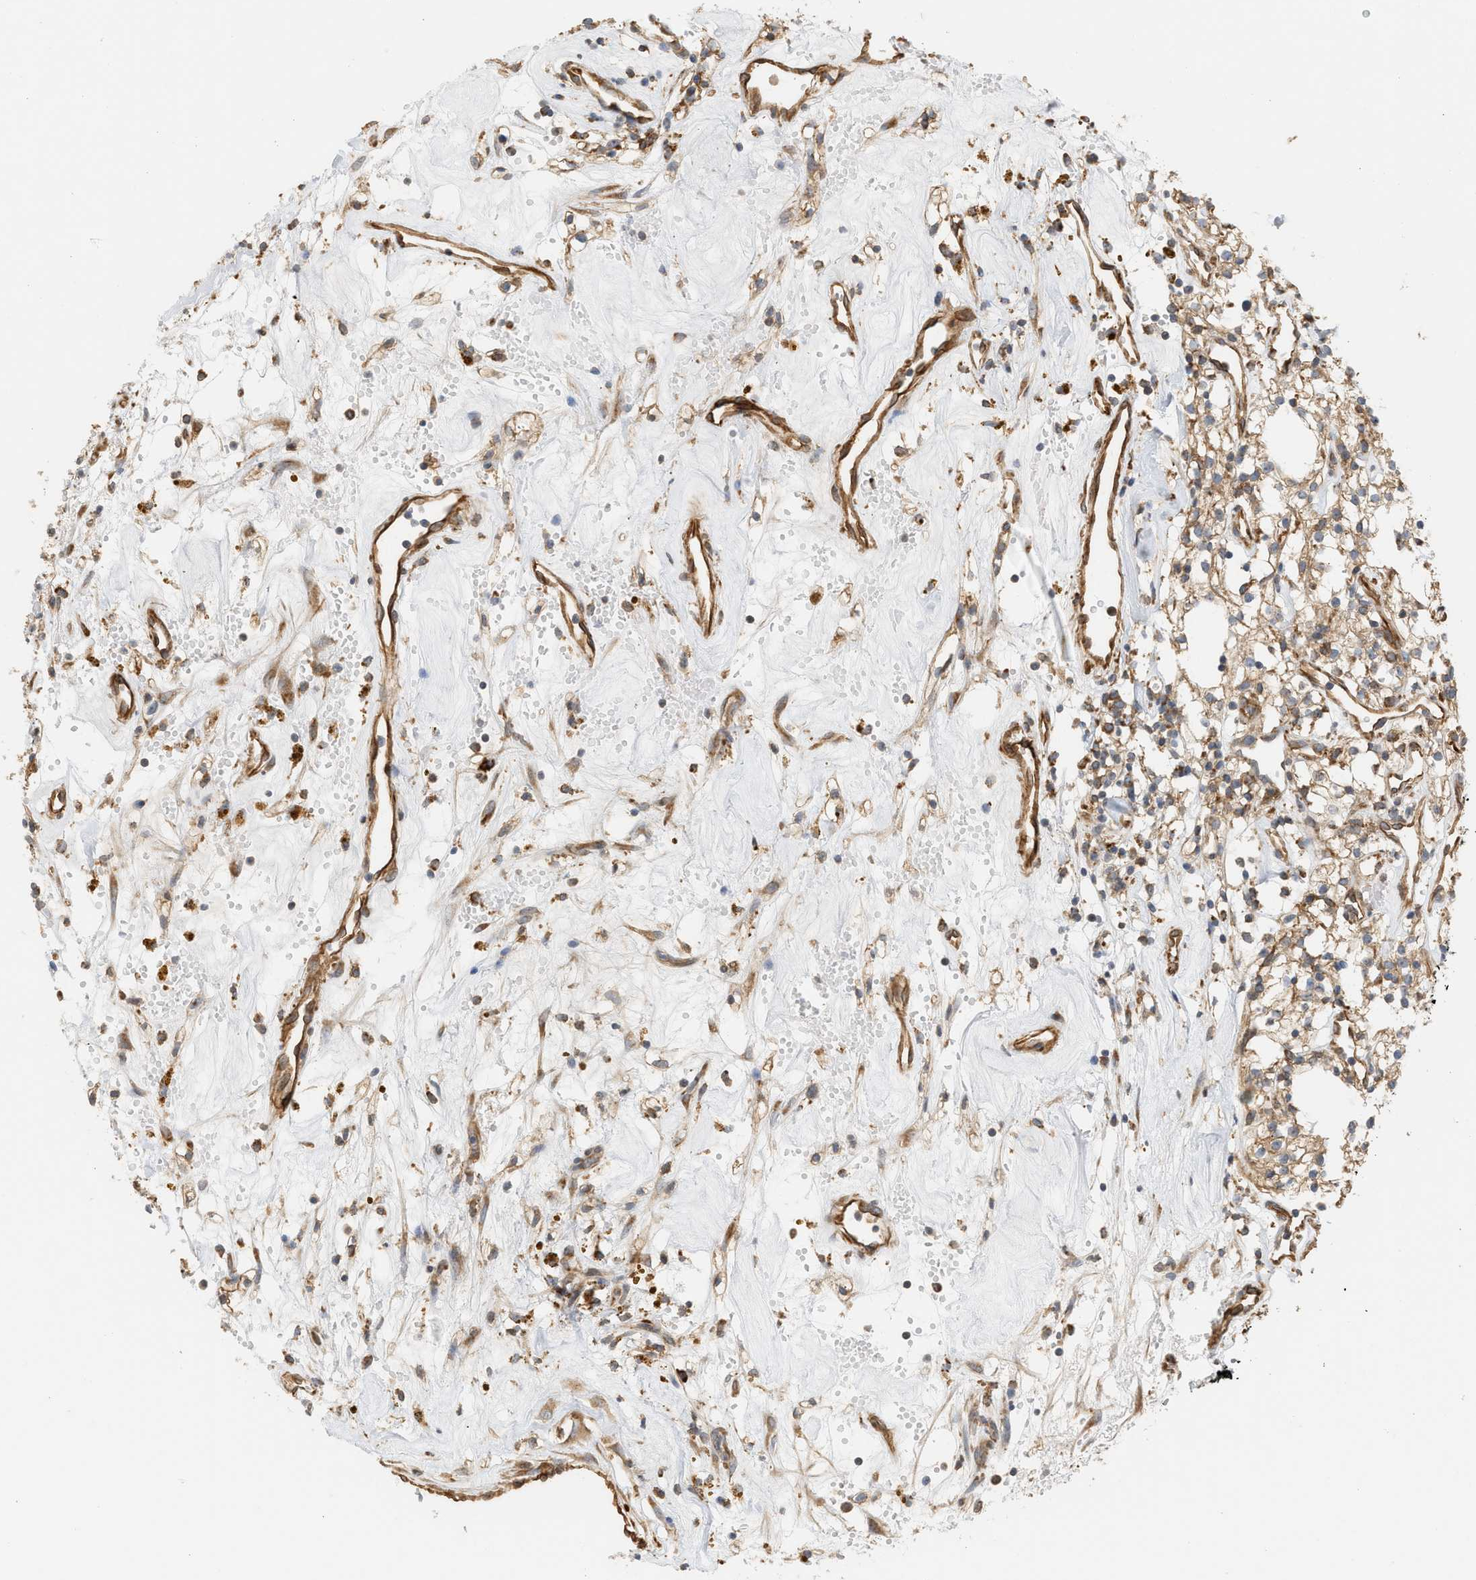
{"staining": {"intensity": "moderate", "quantity": ">75%", "location": "cytoplasmic/membranous"}, "tissue": "renal cancer", "cell_type": "Tumor cells", "image_type": "cancer", "snomed": [{"axis": "morphology", "description": "Adenocarcinoma, NOS"}, {"axis": "topography", "description": "Kidney"}], "caption": "Moderate cytoplasmic/membranous protein expression is present in about >75% of tumor cells in renal adenocarcinoma.", "gene": "SVOP", "patient": {"sex": "male", "age": 59}}